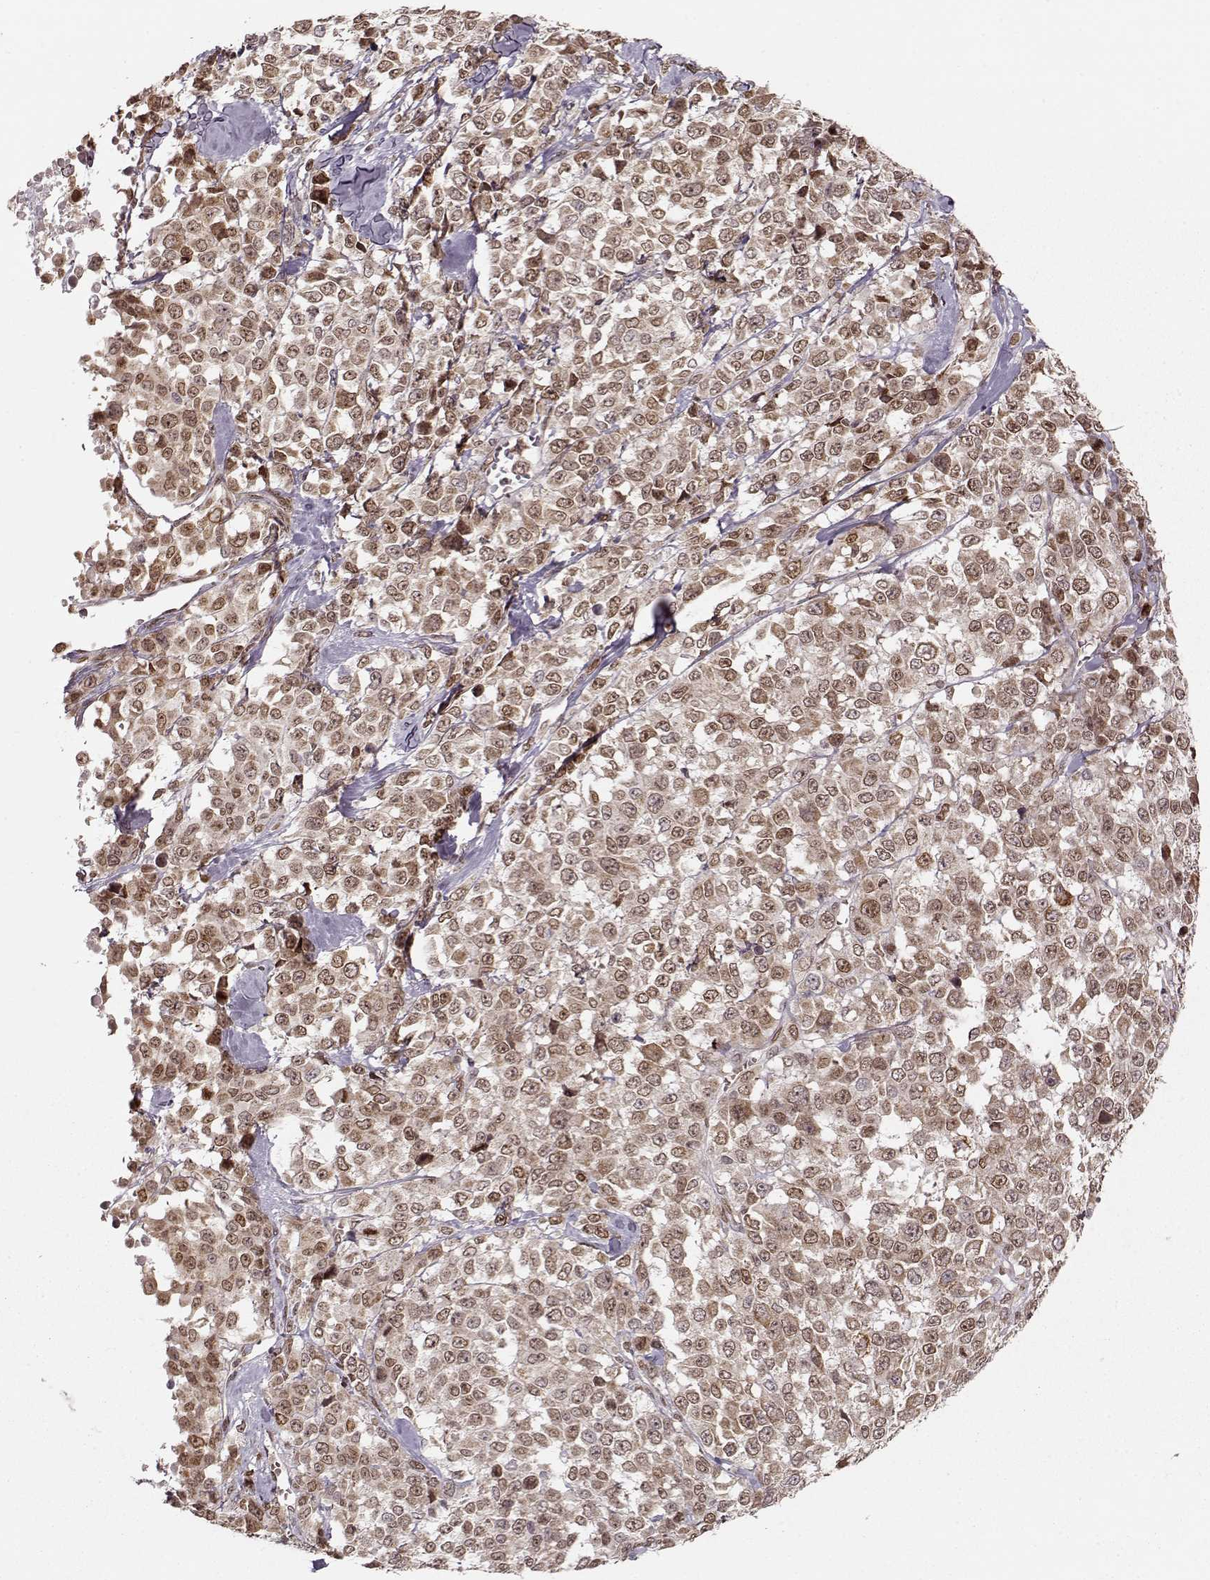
{"staining": {"intensity": "moderate", "quantity": ">75%", "location": "cytoplasmic/membranous"}, "tissue": "melanoma", "cell_type": "Tumor cells", "image_type": "cancer", "snomed": [{"axis": "morphology", "description": "Malignant melanoma, Metastatic site"}, {"axis": "topography", "description": "Skin"}], "caption": "An image showing moderate cytoplasmic/membranous expression in about >75% of tumor cells in malignant melanoma (metastatic site), as visualized by brown immunohistochemical staining.", "gene": "RAI1", "patient": {"sex": "male", "age": 84}}